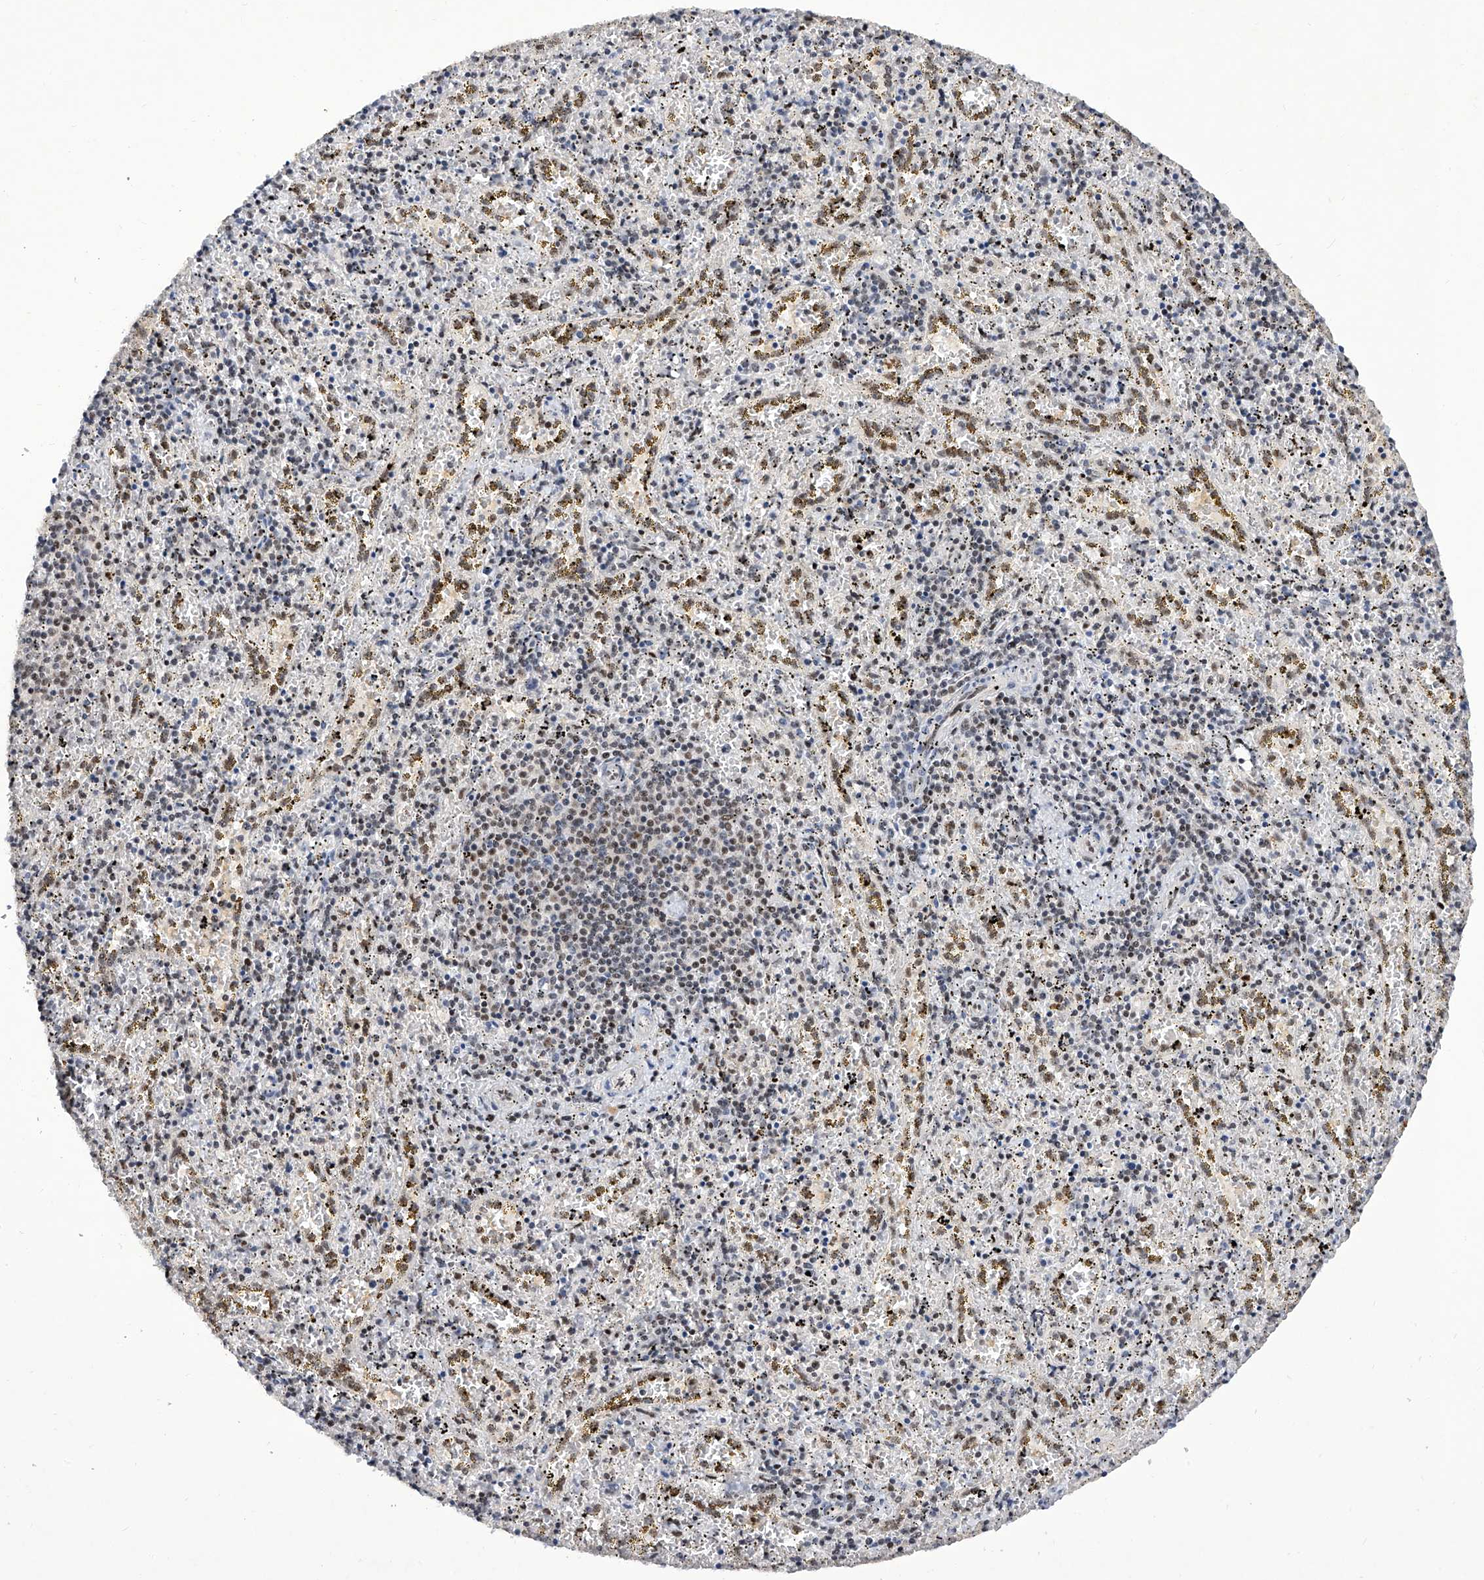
{"staining": {"intensity": "weak", "quantity": "25%-75%", "location": "nuclear"}, "tissue": "spleen", "cell_type": "Cells in red pulp", "image_type": "normal", "snomed": [{"axis": "morphology", "description": "Normal tissue, NOS"}, {"axis": "topography", "description": "Spleen"}], "caption": "Protein analysis of unremarkable spleen exhibits weak nuclear expression in about 25%-75% of cells in red pulp.", "gene": "RAD54L", "patient": {"sex": "male", "age": 11}}